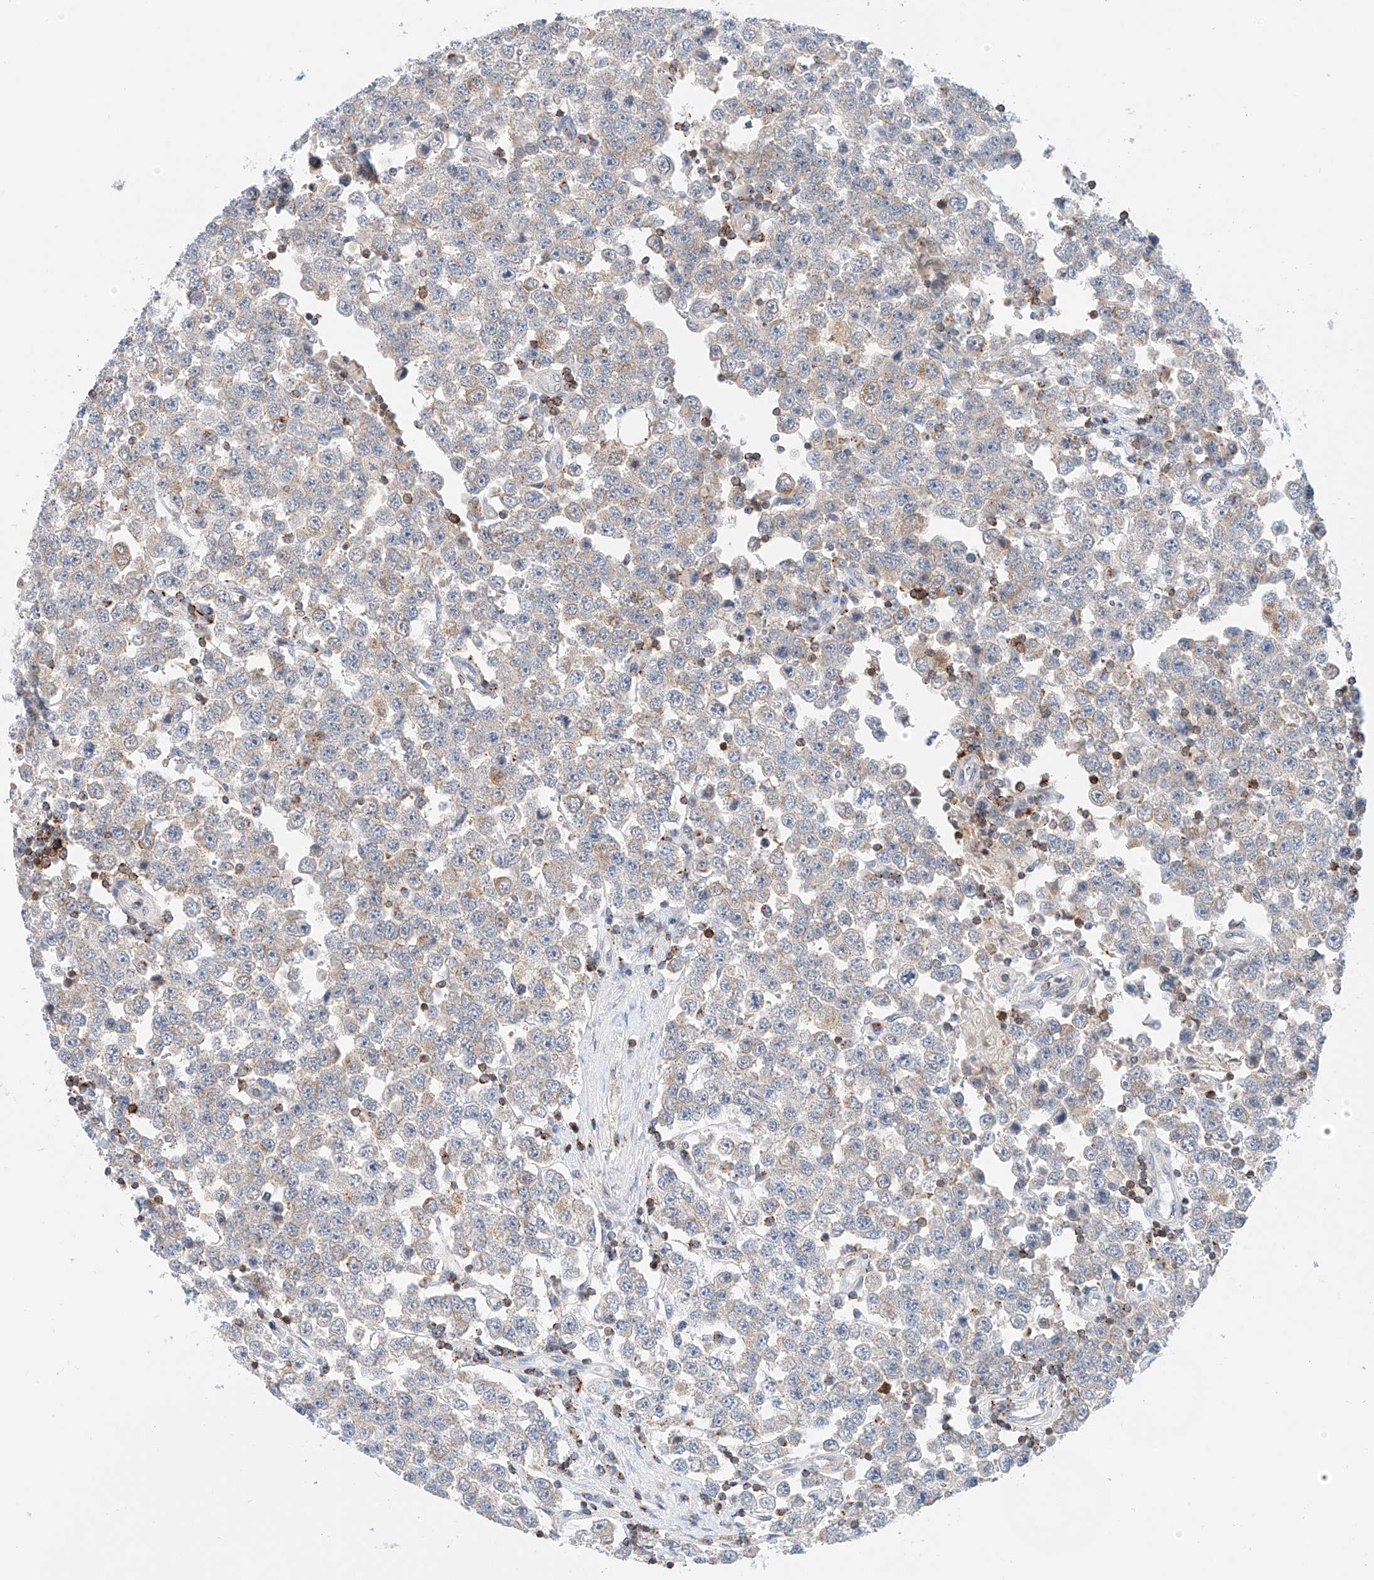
{"staining": {"intensity": "weak", "quantity": "<25%", "location": "cytoplasmic/membranous"}, "tissue": "testis cancer", "cell_type": "Tumor cells", "image_type": "cancer", "snomed": [{"axis": "morphology", "description": "Seminoma, NOS"}, {"axis": "topography", "description": "Testis"}], "caption": "IHC of testis seminoma displays no positivity in tumor cells. (Brightfield microscopy of DAB (3,3'-diaminobenzidine) IHC at high magnification).", "gene": "MFN2", "patient": {"sex": "male", "age": 28}}